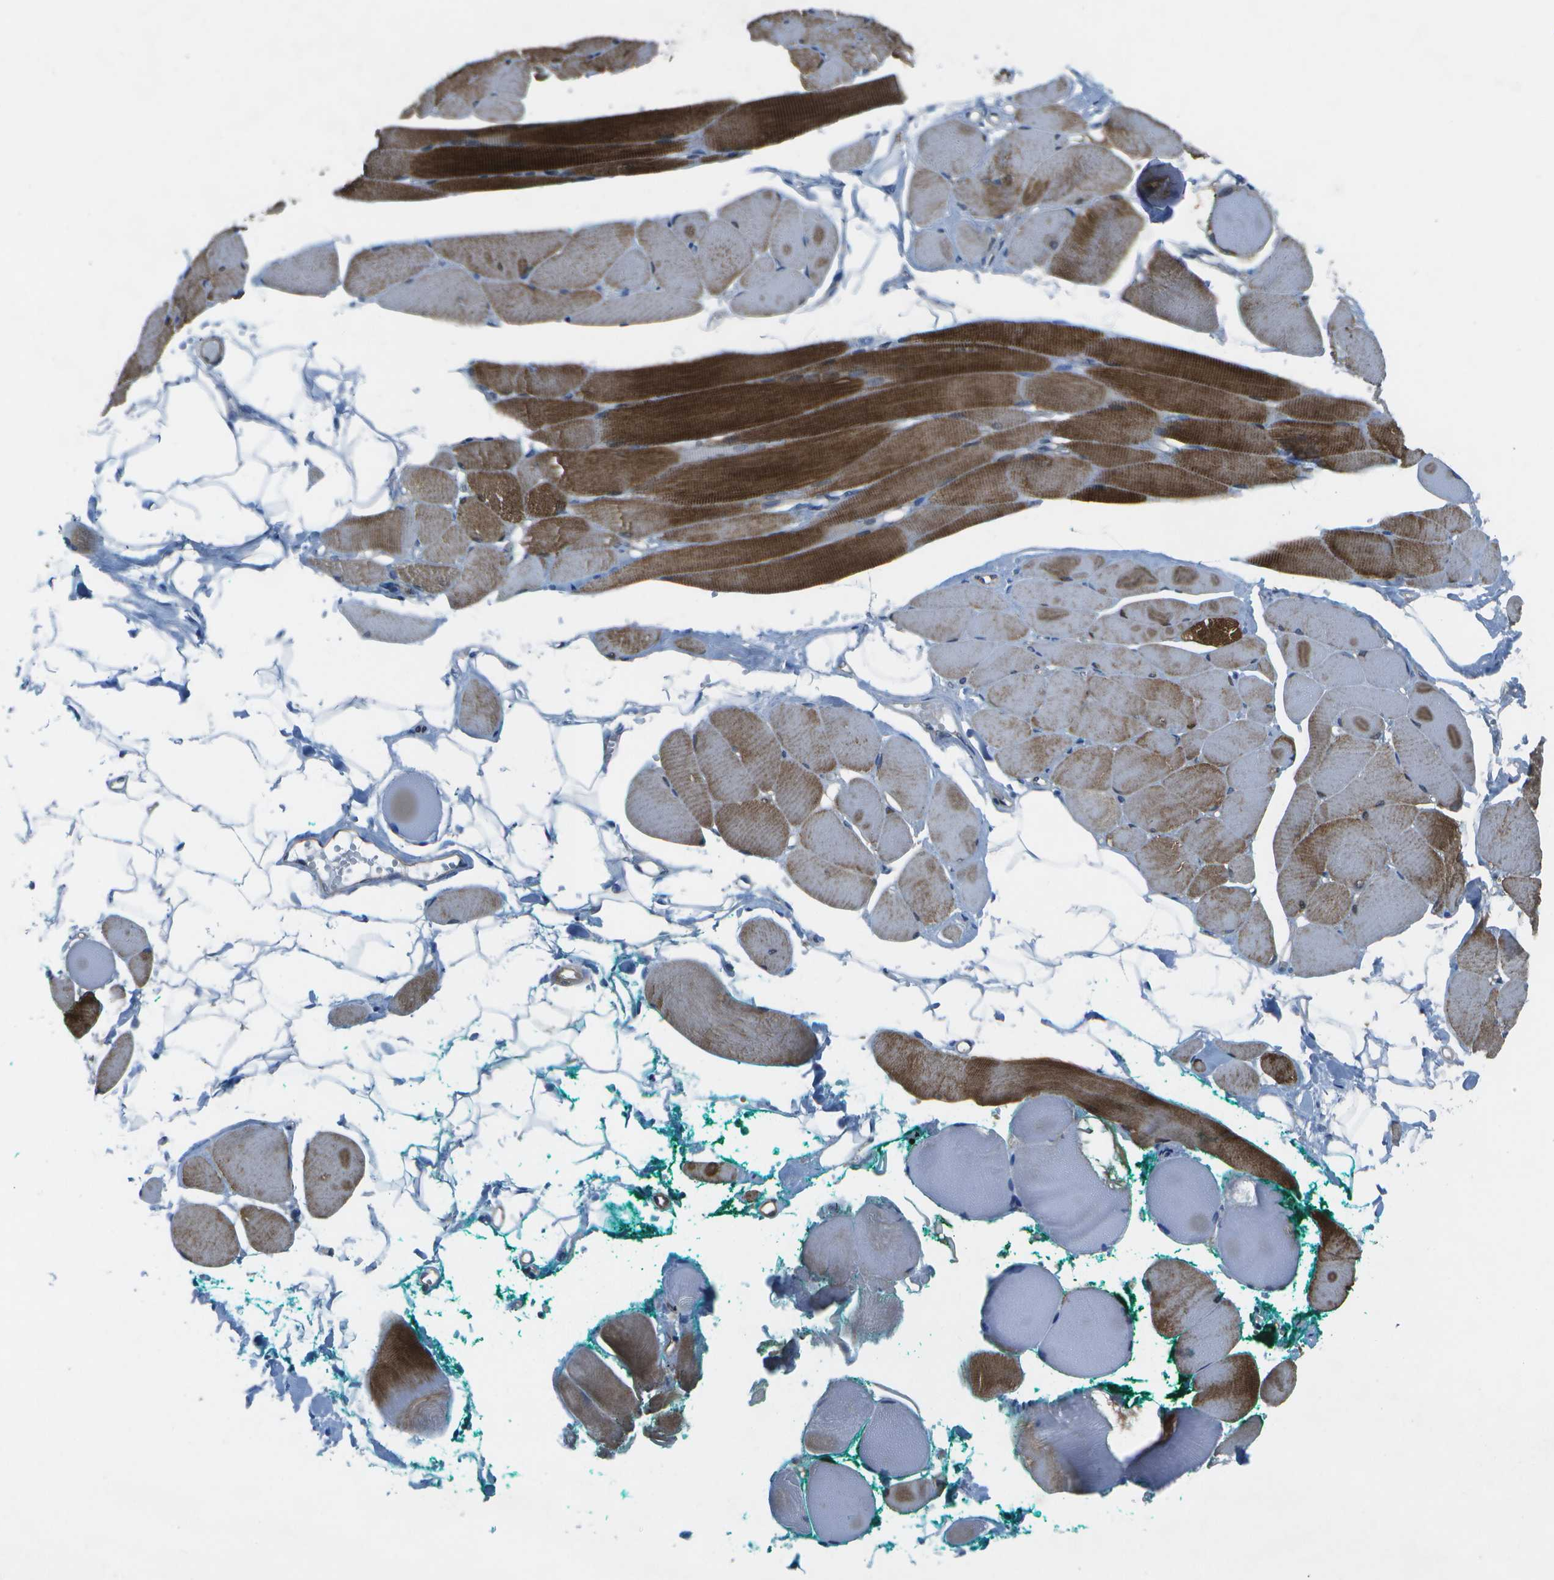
{"staining": {"intensity": "strong", "quantity": "25%-75%", "location": "cytoplasmic/membranous"}, "tissue": "skeletal muscle", "cell_type": "Myocytes", "image_type": "normal", "snomed": [{"axis": "morphology", "description": "Normal tissue, NOS"}, {"axis": "topography", "description": "Skeletal muscle"}, {"axis": "topography", "description": "Peripheral nerve tissue"}], "caption": "Immunohistochemical staining of benign human skeletal muscle displays 25%-75% levels of strong cytoplasmic/membranous protein positivity in approximately 25%-75% of myocytes. The staining is performed using DAB brown chromogen to label protein expression. The nuclei are counter-stained blue using hematoxylin.", "gene": "SORBS3", "patient": {"sex": "female", "age": 84}}